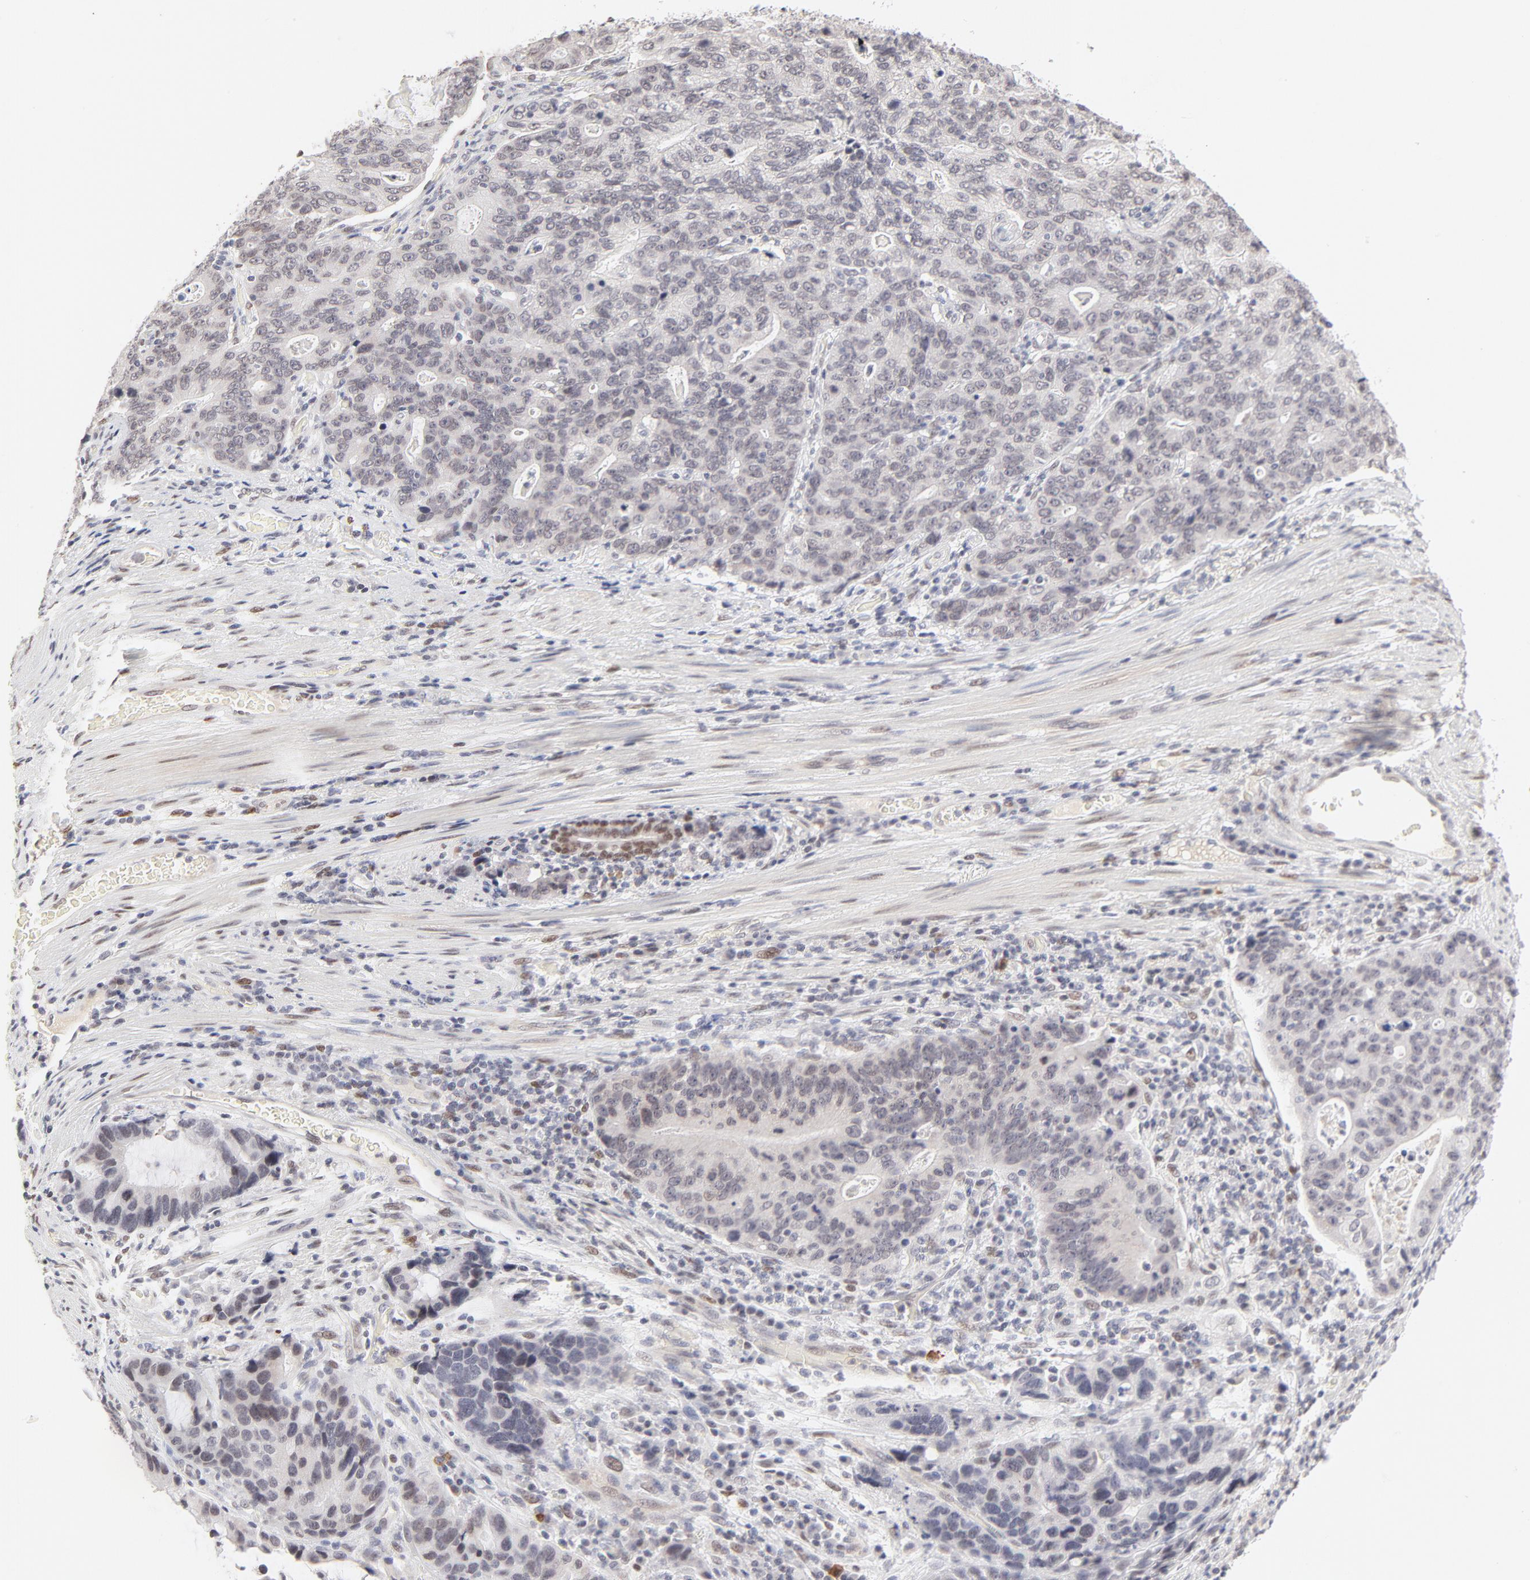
{"staining": {"intensity": "negative", "quantity": "none", "location": "none"}, "tissue": "stomach cancer", "cell_type": "Tumor cells", "image_type": "cancer", "snomed": [{"axis": "morphology", "description": "Adenocarcinoma, NOS"}, {"axis": "topography", "description": "Esophagus"}, {"axis": "topography", "description": "Stomach"}], "caption": "This is a micrograph of immunohistochemistry (IHC) staining of stomach cancer (adenocarcinoma), which shows no expression in tumor cells. Brightfield microscopy of IHC stained with DAB (3,3'-diaminobenzidine) (brown) and hematoxylin (blue), captured at high magnification.", "gene": "PBX3", "patient": {"sex": "male", "age": 74}}